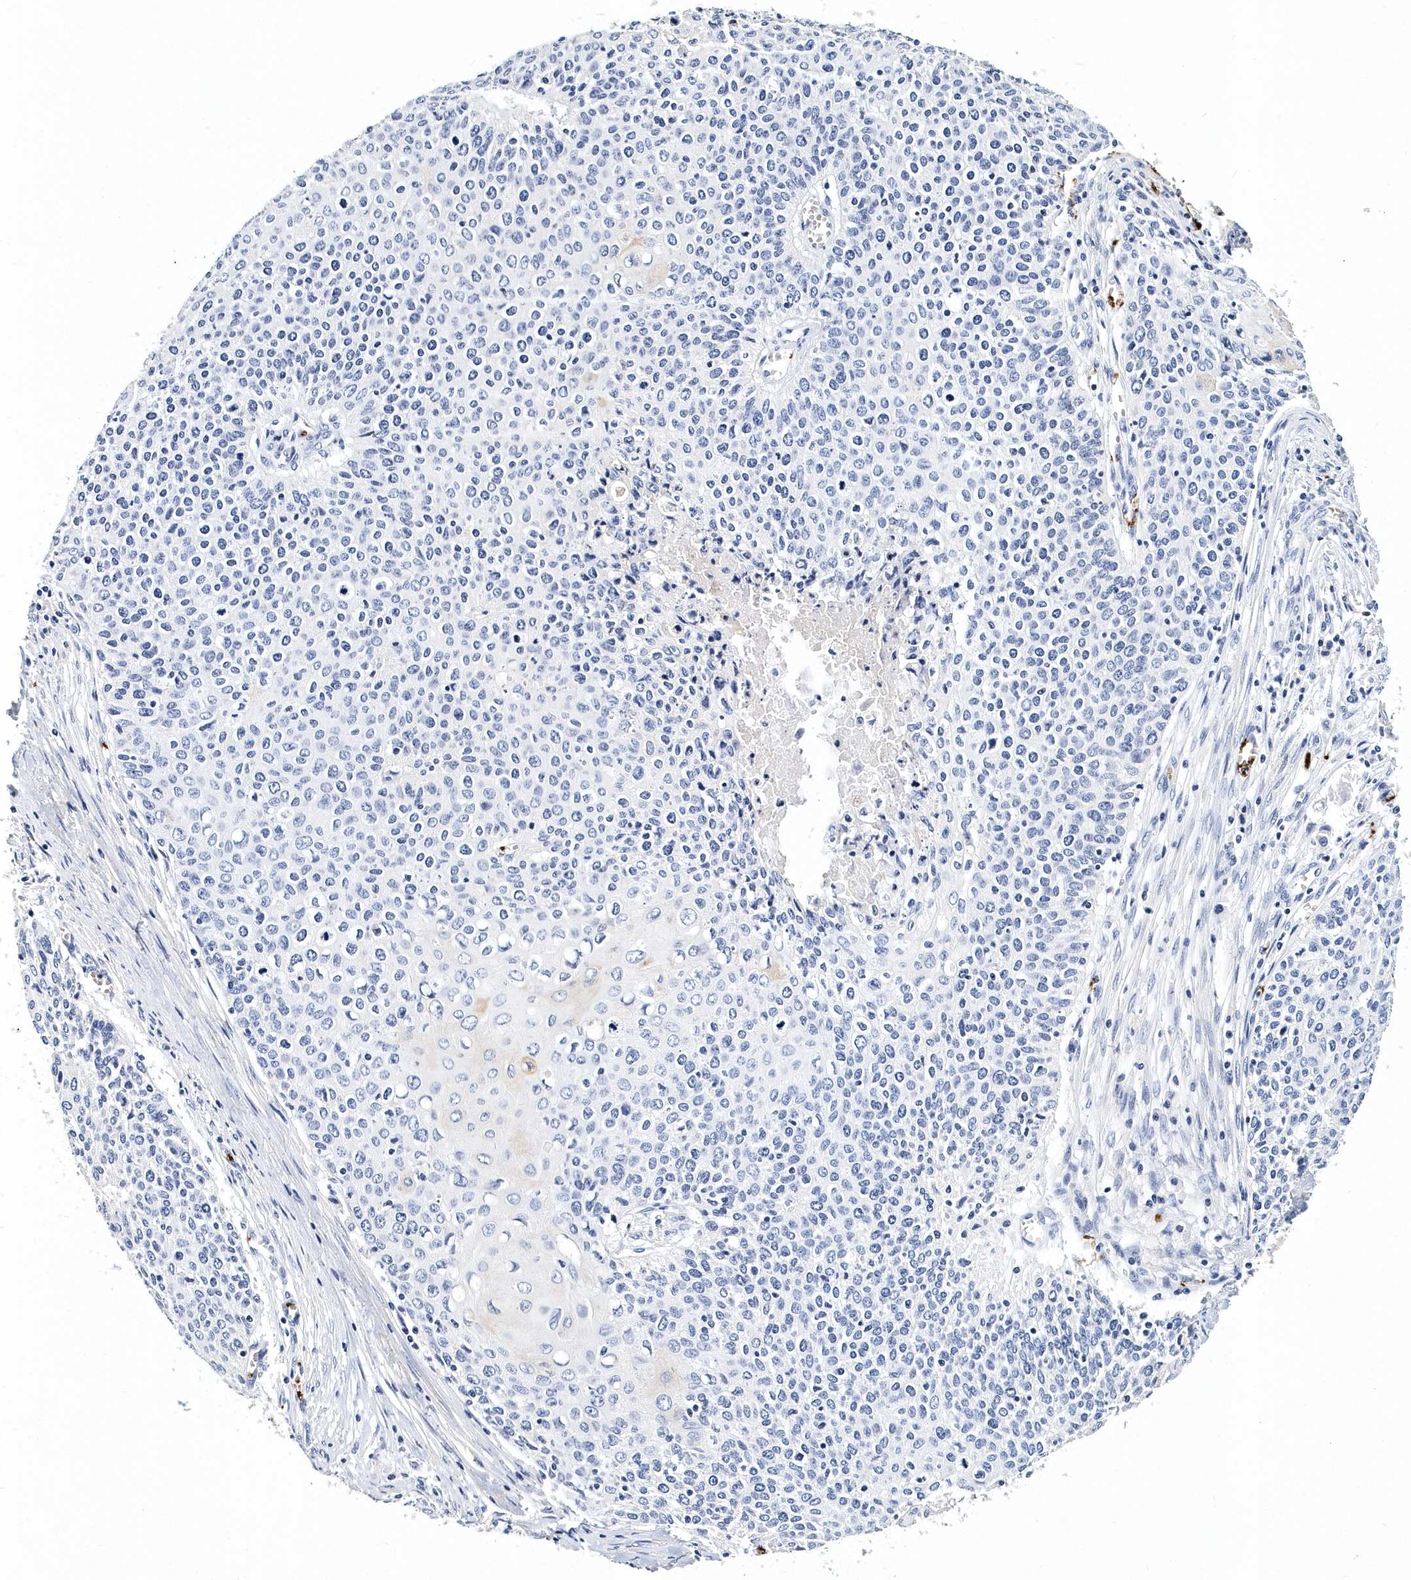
{"staining": {"intensity": "negative", "quantity": "none", "location": "none"}, "tissue": "cervical cancer", "cell_type": "Tumor cells", "image_type": "cancer", "snomed": [{"axis": "morphology", "description": "Squamous cell carcinoma, NOS"}, {"axis": "topography", "description": "Cervix"}], "caption": "This image is of cervical cancer stained with immunohistochemistry to label a protein in brown with the nuclei are counter-stained blue. There is no expression in tumor cells.", "gene": "ITGA2B", "patient": {"sex": "female", "age": 39}}